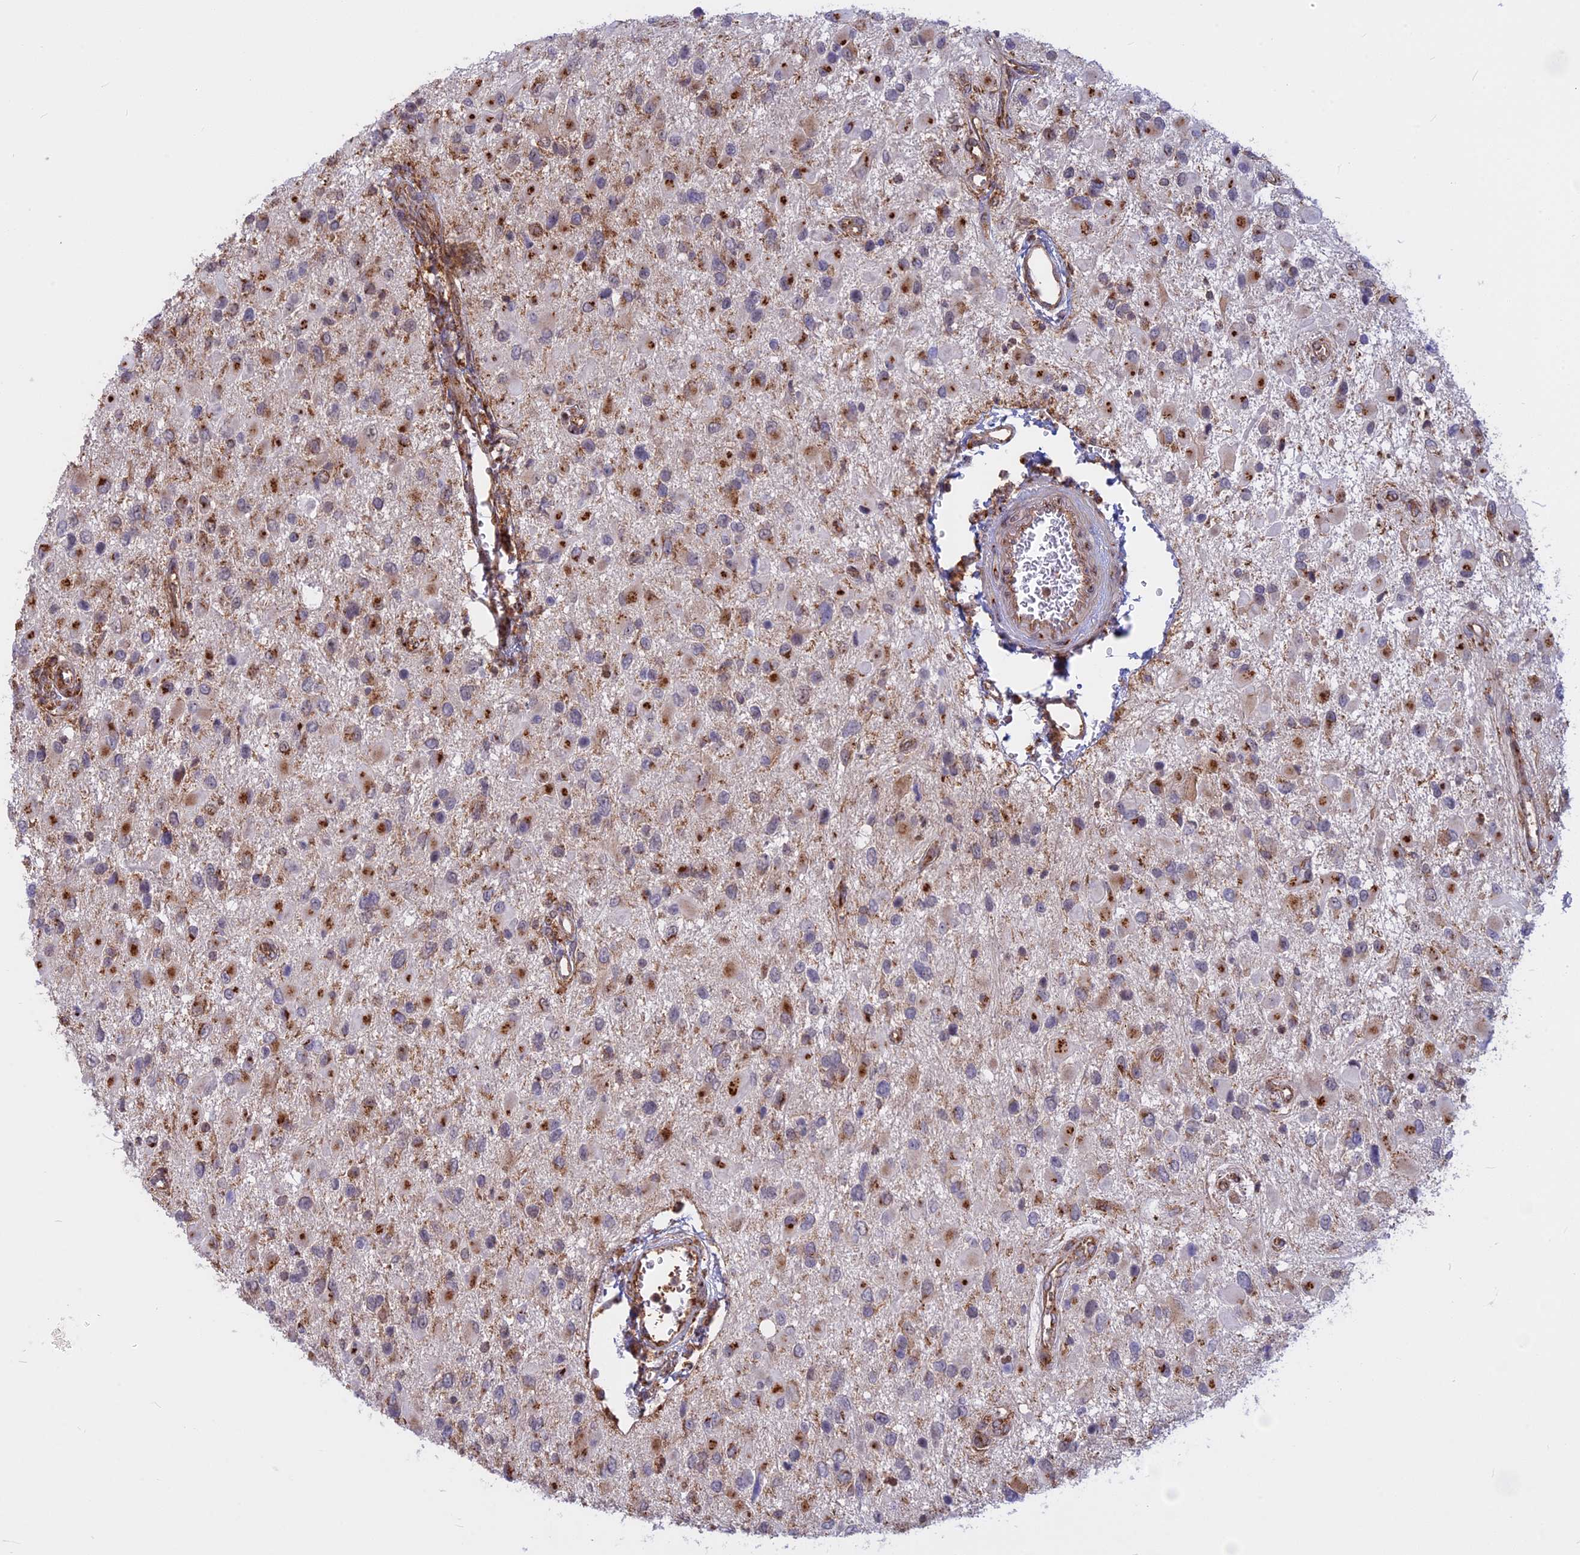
{"staining": {"intensity": "strong", "quantity": "<25%", "location": "cytoplasmic/membranous"}, "tissue": "glioma", "cell_type": "Tumor cells", "image_type": "cancer", "snomed": [{"axis": "morphology", "description": "Glioma, malignant, High grade"}, {"axis": "topography", "description": "Brain"}], "caption": "High-magnification brightfield microscopy of high-grade glioma (malignant) stained with DAB (3,3'-diaminobenzidine) (brown) and counterstained with hematoxylin (blue). tumor cells exhibit strong cytoplasmic/membranous staining is seen in approximately<25% of cells. The staining was performed using DAB (3,3'-diaminobenzidine) to visualize the protein expression in brown, while the nuclei were stained in blue with hematoxylin (Magnification: 20x).", "gene": "CLINT1", "patient": {"sex": "male", "age": 53}}